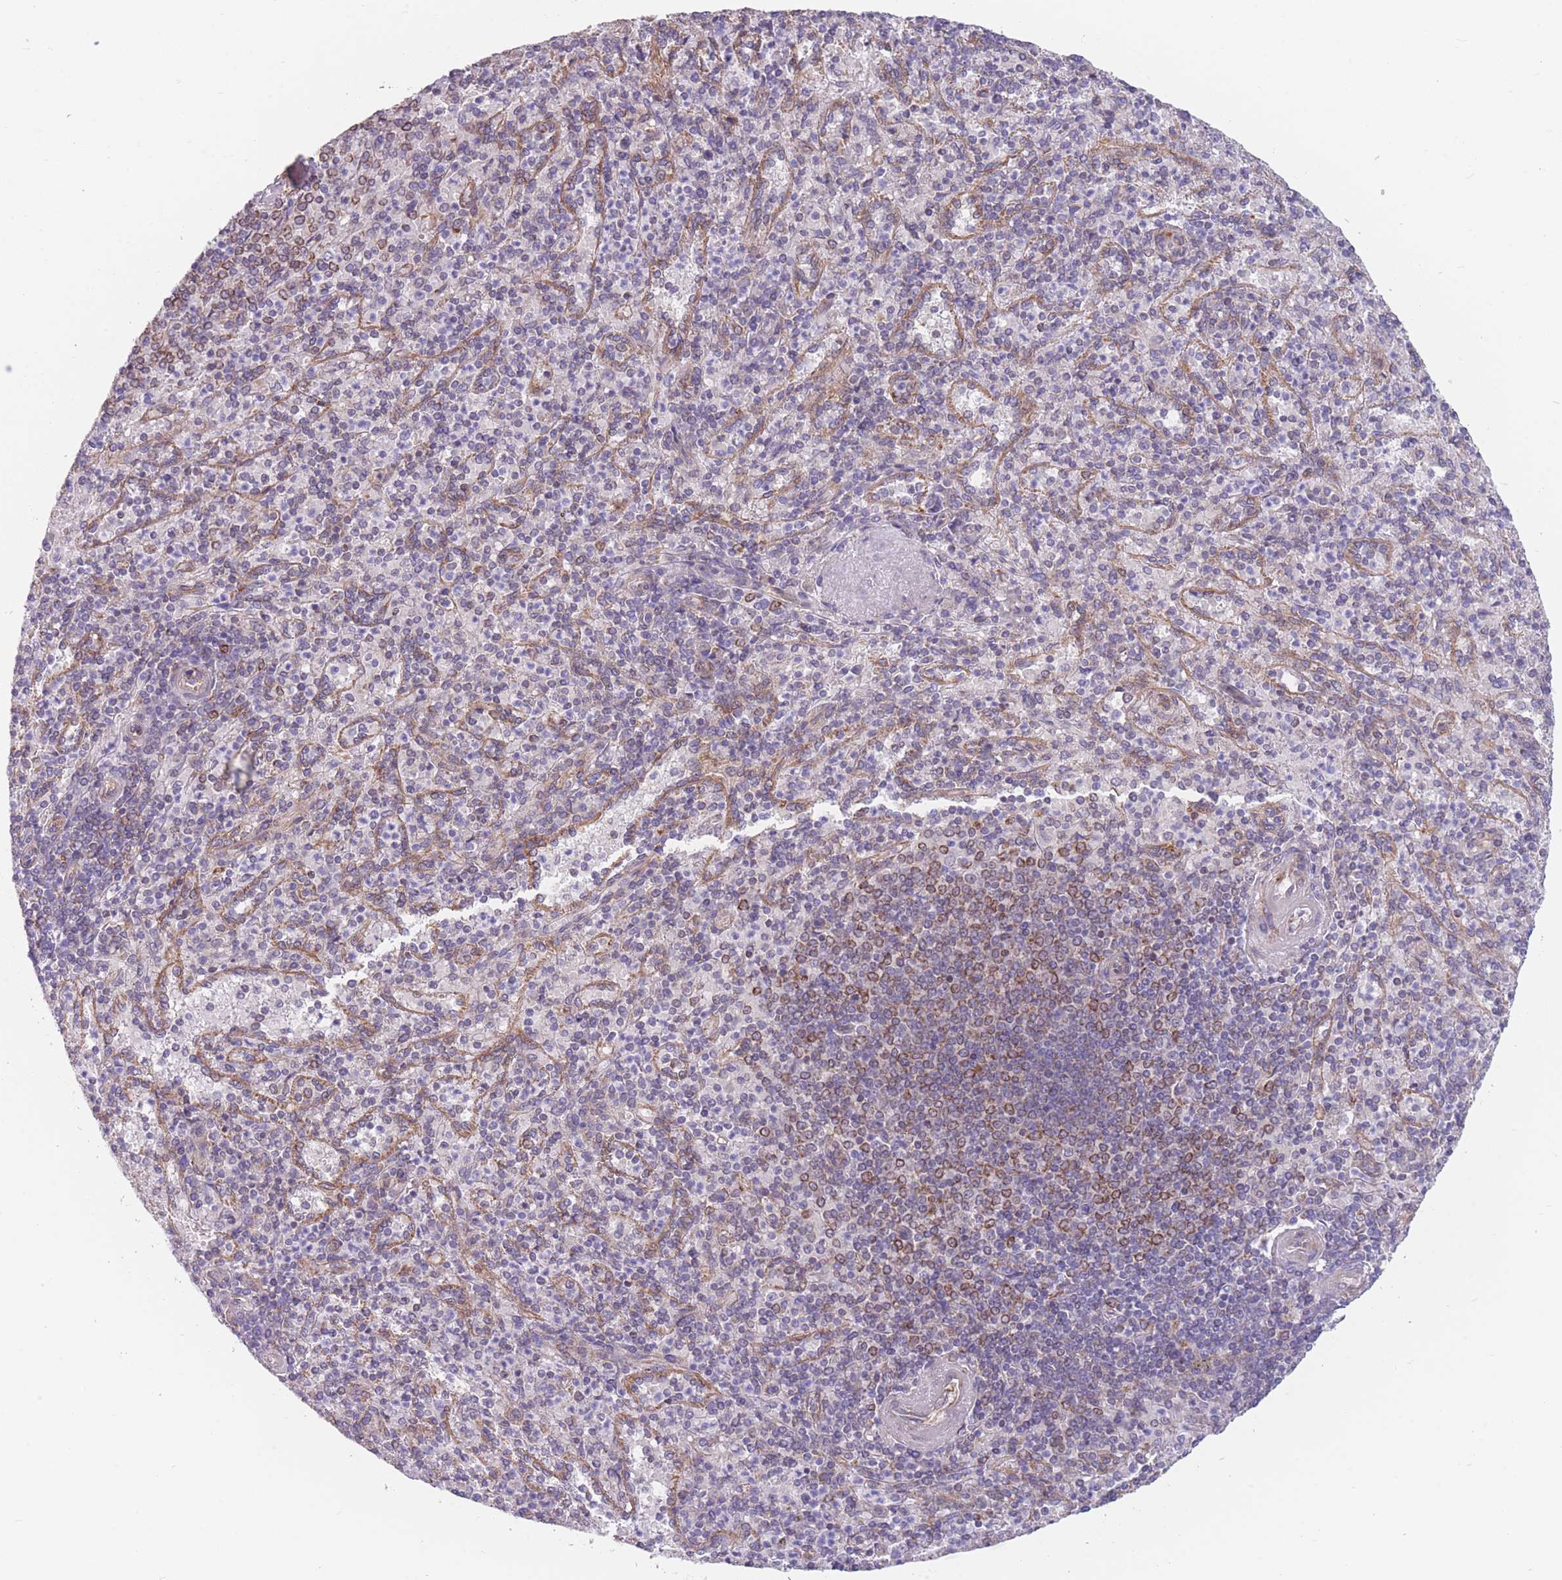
{"staining": {"intensity": "negative", "quantity": "none", "location": "none"}, "tissue": "spleen", "cell_type": "Cells in red pulp", "image_type": "normal", "snomed": [{"axis": "morphology", "description": "Normal tissue, NOS"}, {"axis": "topography", "description": "Spleen"}], "caption": "Human spleen stained for a protein using immunohistochemistry exhibits no positivity in cells in red pulp.", "gene": "AK9", "patient": {"sex": "male", "age": 82}}